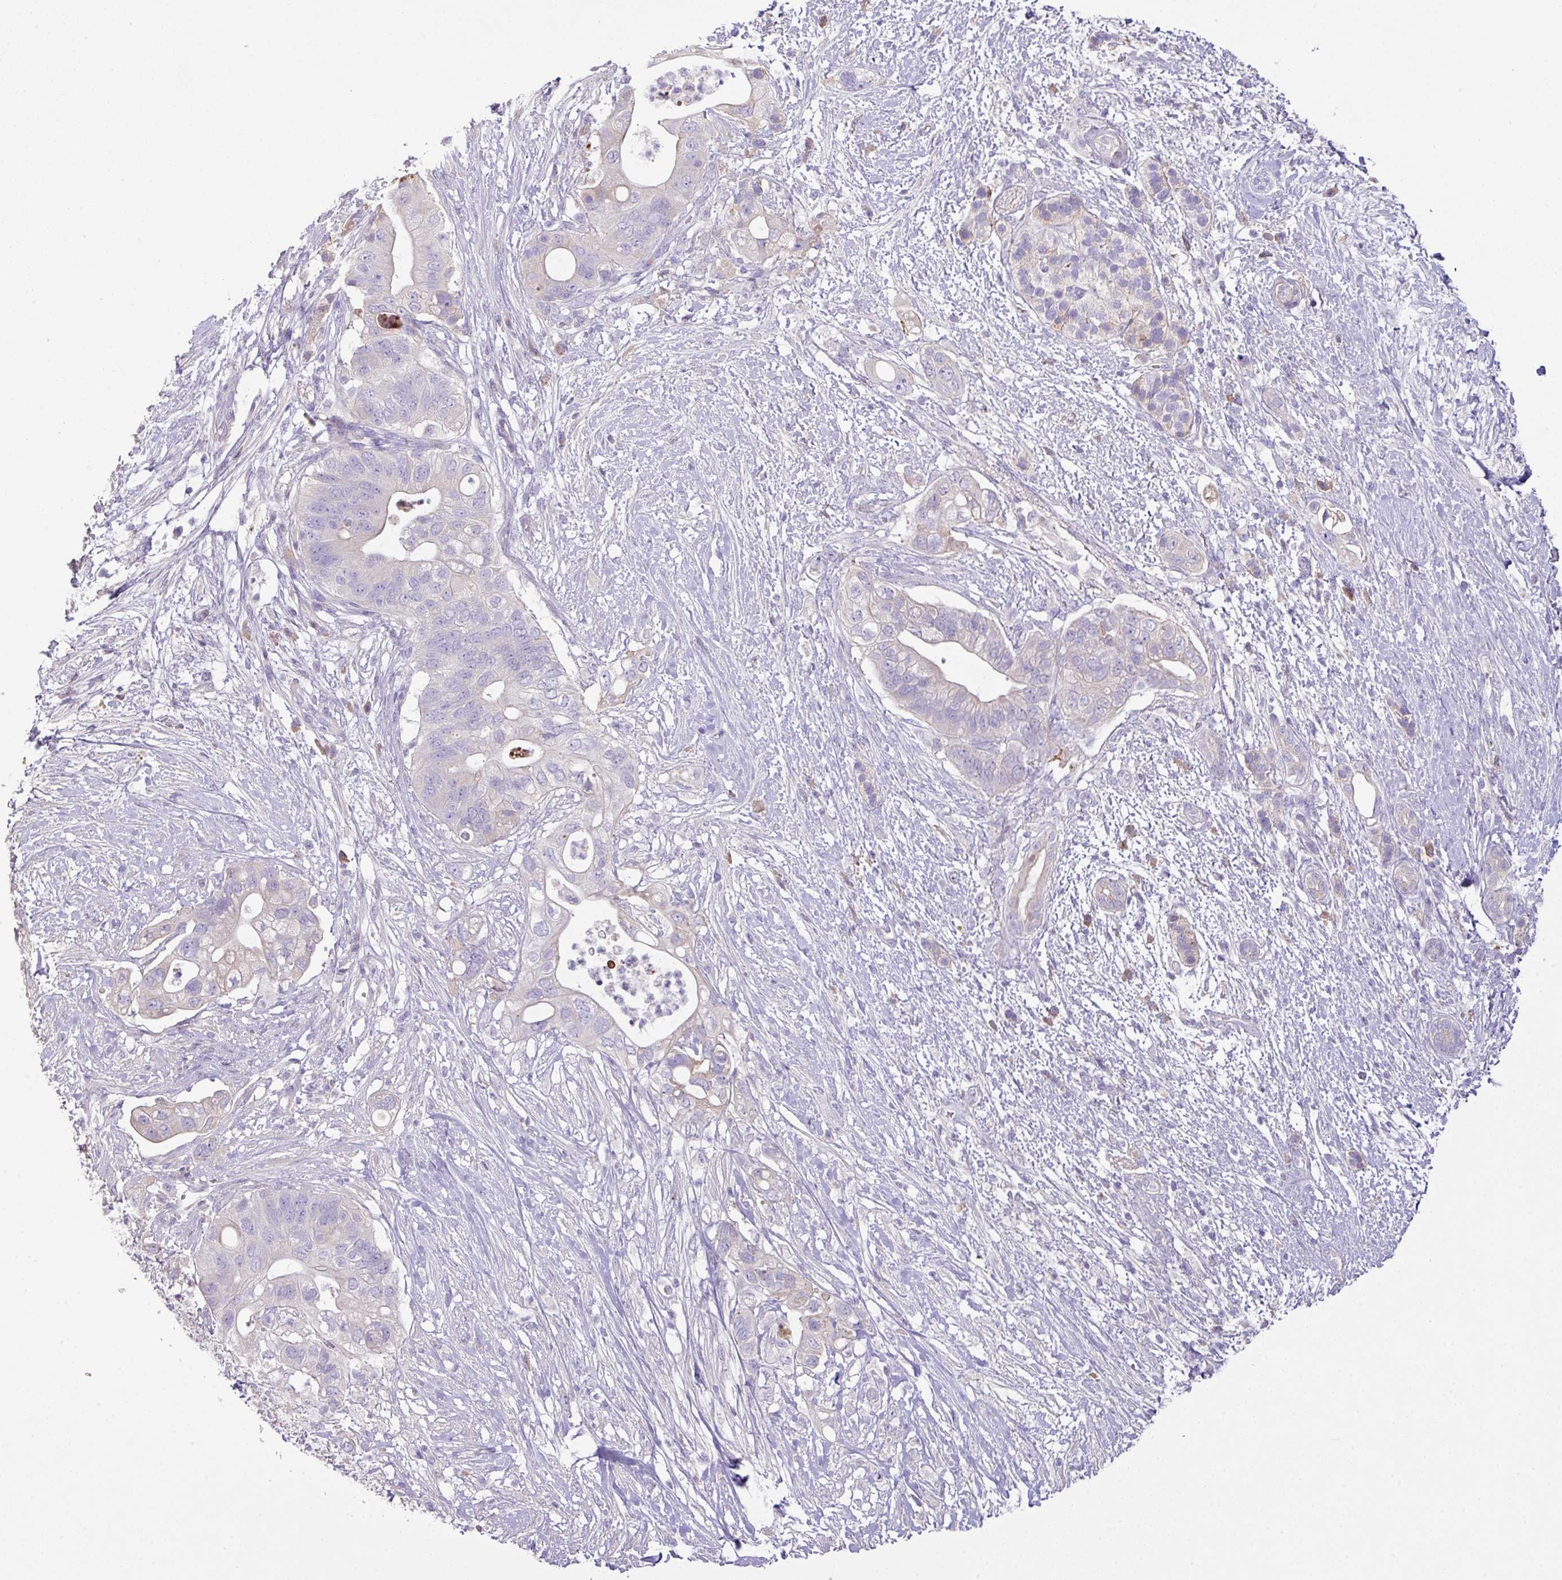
{"staining": {"intensity": "negative", "quantity": "none", "location": "none"}, "tissue": "pancreatic cancer", "cell_type": "Tumor cells", "image_type": "cancer", "snomed": [{"axis": "morphology", "description": "Adenocarcinoma, NOS"}, {"axis": "topography", "description": "Pancreas"}], "caption": "High power microscopy histopathology image of an immunohistochemistry micrograph of adenocarcinoma (pancreatic), revealing no significant staining in tumor cells.", "gene": "OR6C6", "patient": {"sex": "female", "age": 72}}